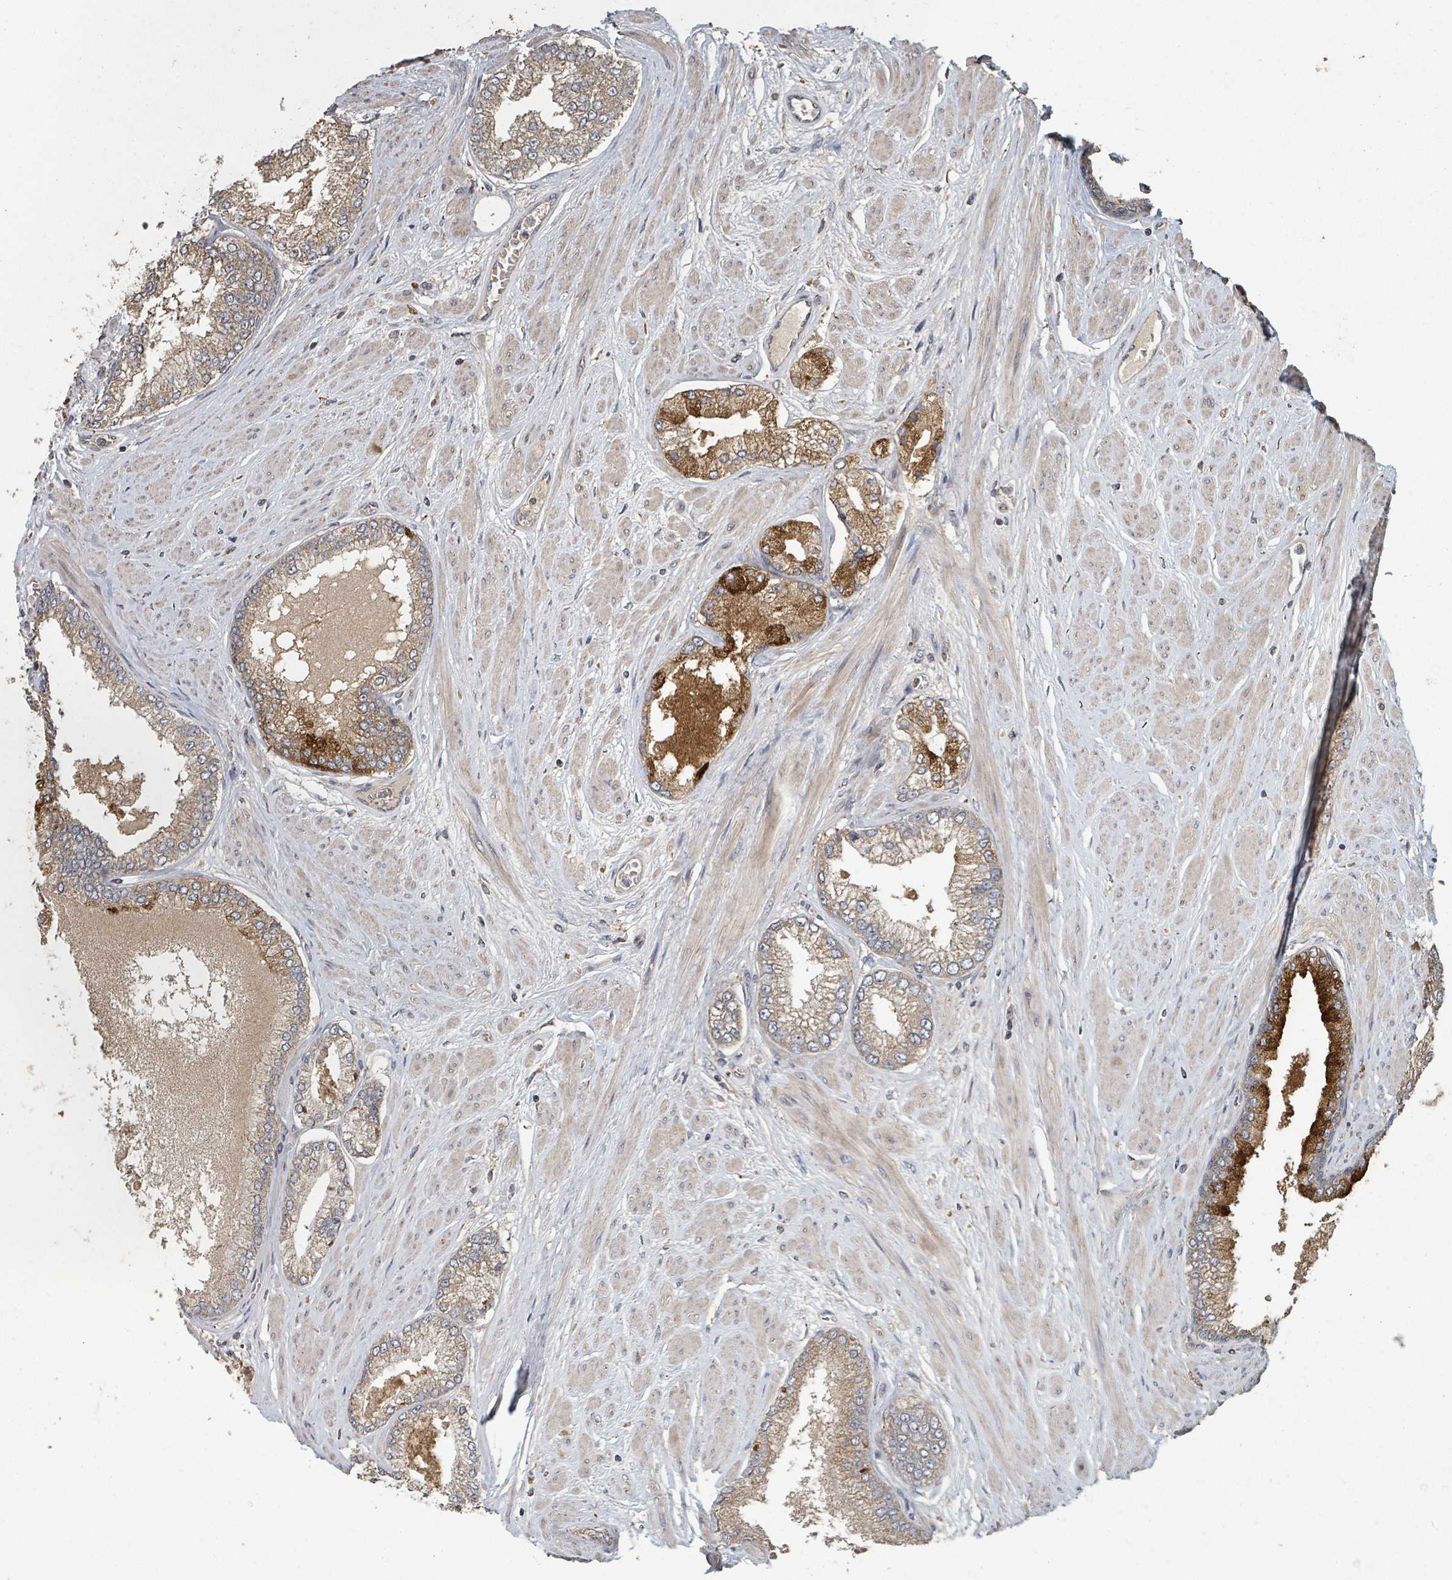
{"staining": {"intensity": "weak", "quantity": "25%-75%", "location": "cytoplasmic/membranous"}, "tissue": "prostate cancer", "cell_type": "Tumor cells", "image_type": "cancer", "snomed": [{"axis": "morphology", "description": "Adenocarcinoma, Low grade"}, {"axis": "topography", "description": "Prostate"}], "caption": "Brown immunohistochemical staining in human prostate cancer displays weak cytoplasmic/membranous staining in about 25%-75% of tumor cells.", "gene": "WDFY1", "patient": {"sex": "male", "age": 55}}